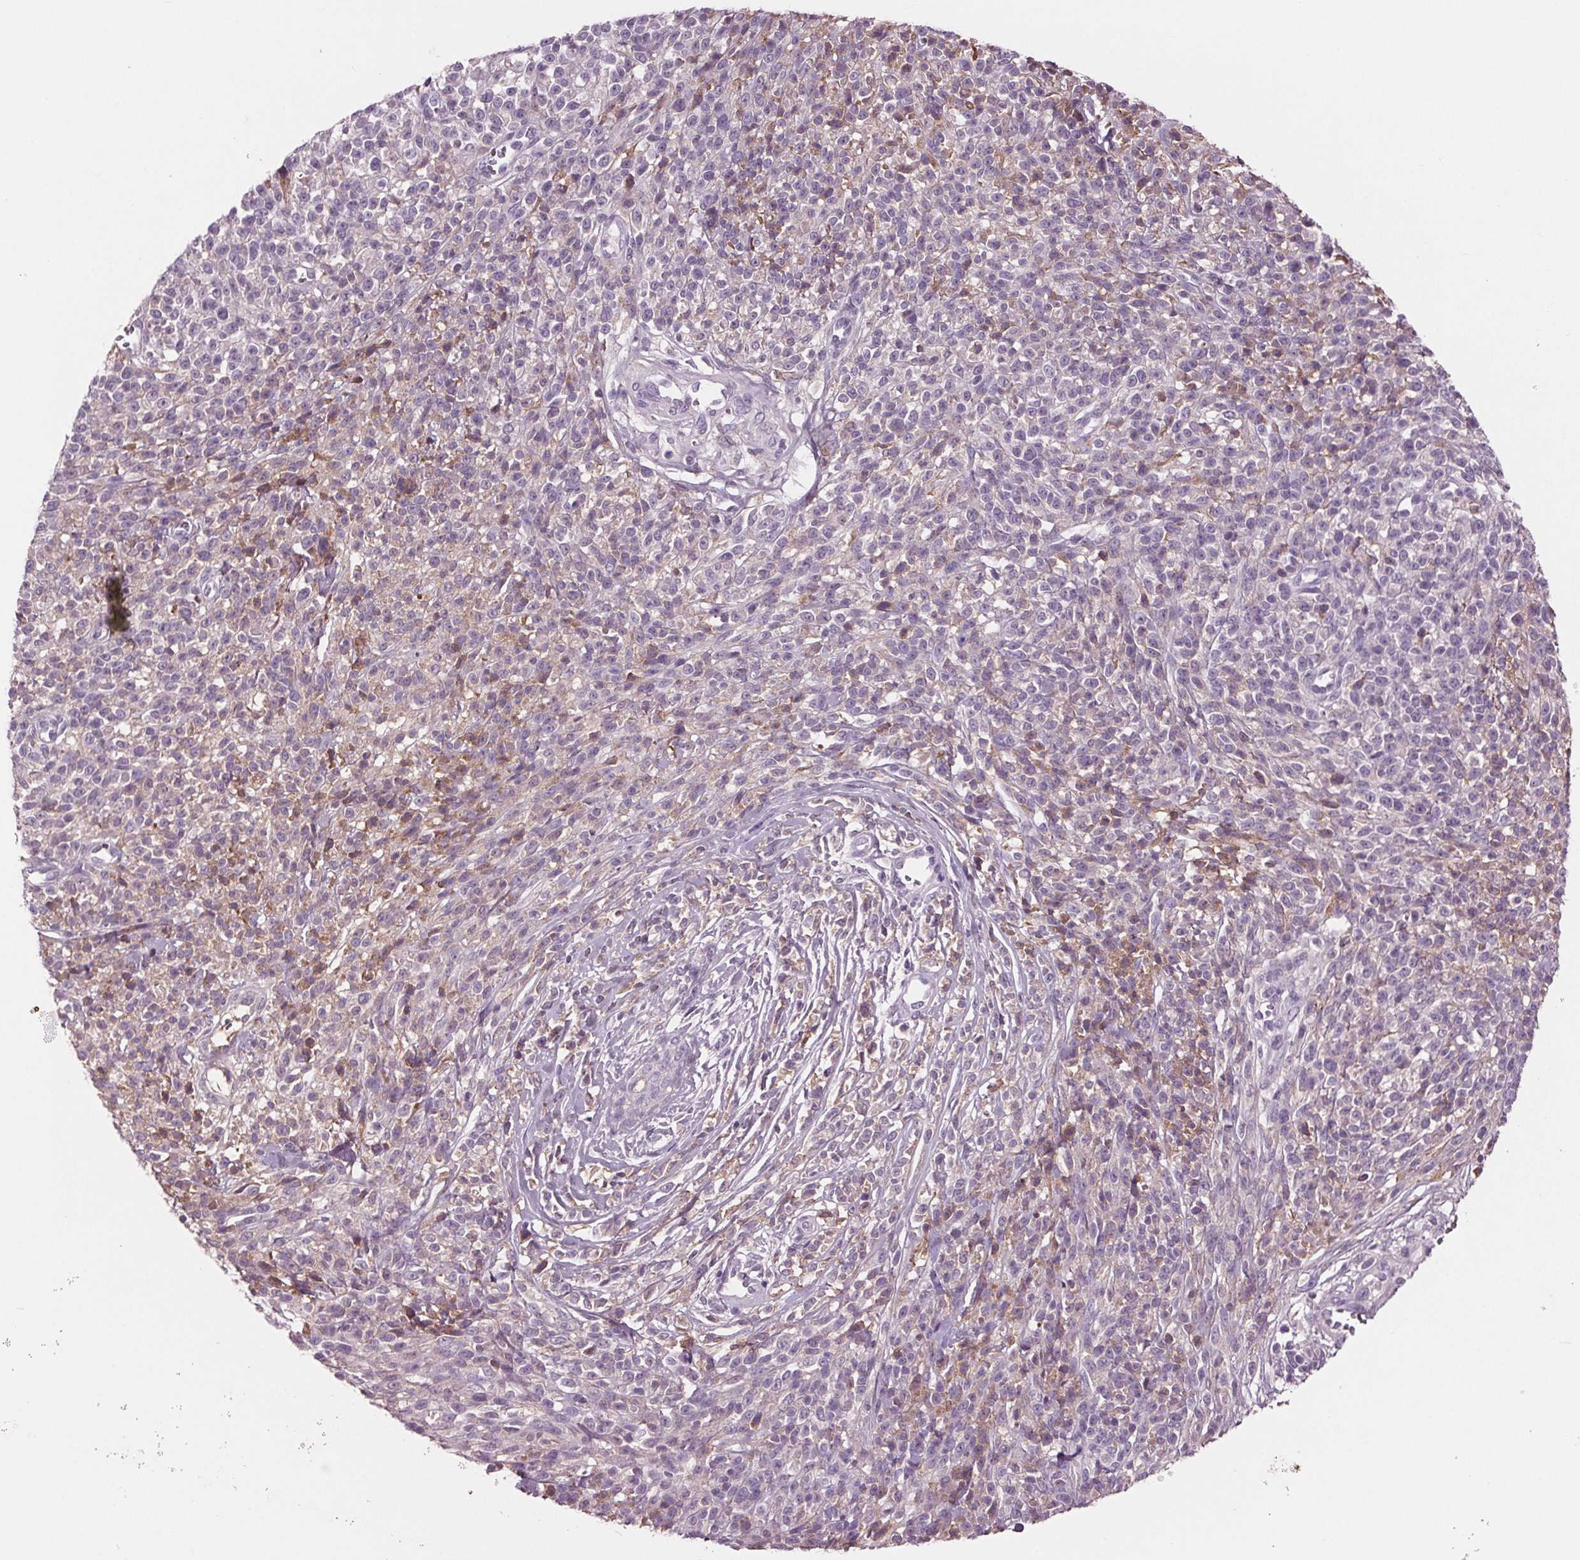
{"staining": {"intensity": "negative", "quantity": "none", "location": "none"}, "tissue": "melanoma", "cell_type": "Tumor cells", "image_type": "cancer", "snomed": [{"axis": "morphology", "description": "Malignant melanoma, NOS"}, {"axis": "topography", "description": "Skin"}, {"axis": "topography", "description": "Skin of trunk"}], "caption": "The histopathology image displays no significant positivity in tumor cells of malignant melanoma. Brightfield microscopy of immunohistochemistry (IHC) stained with DAB (brown) and hematoxylin (blue), captured at high magnification.", "gene": "C6", "patient": {"sex": "male", "age": 74}}